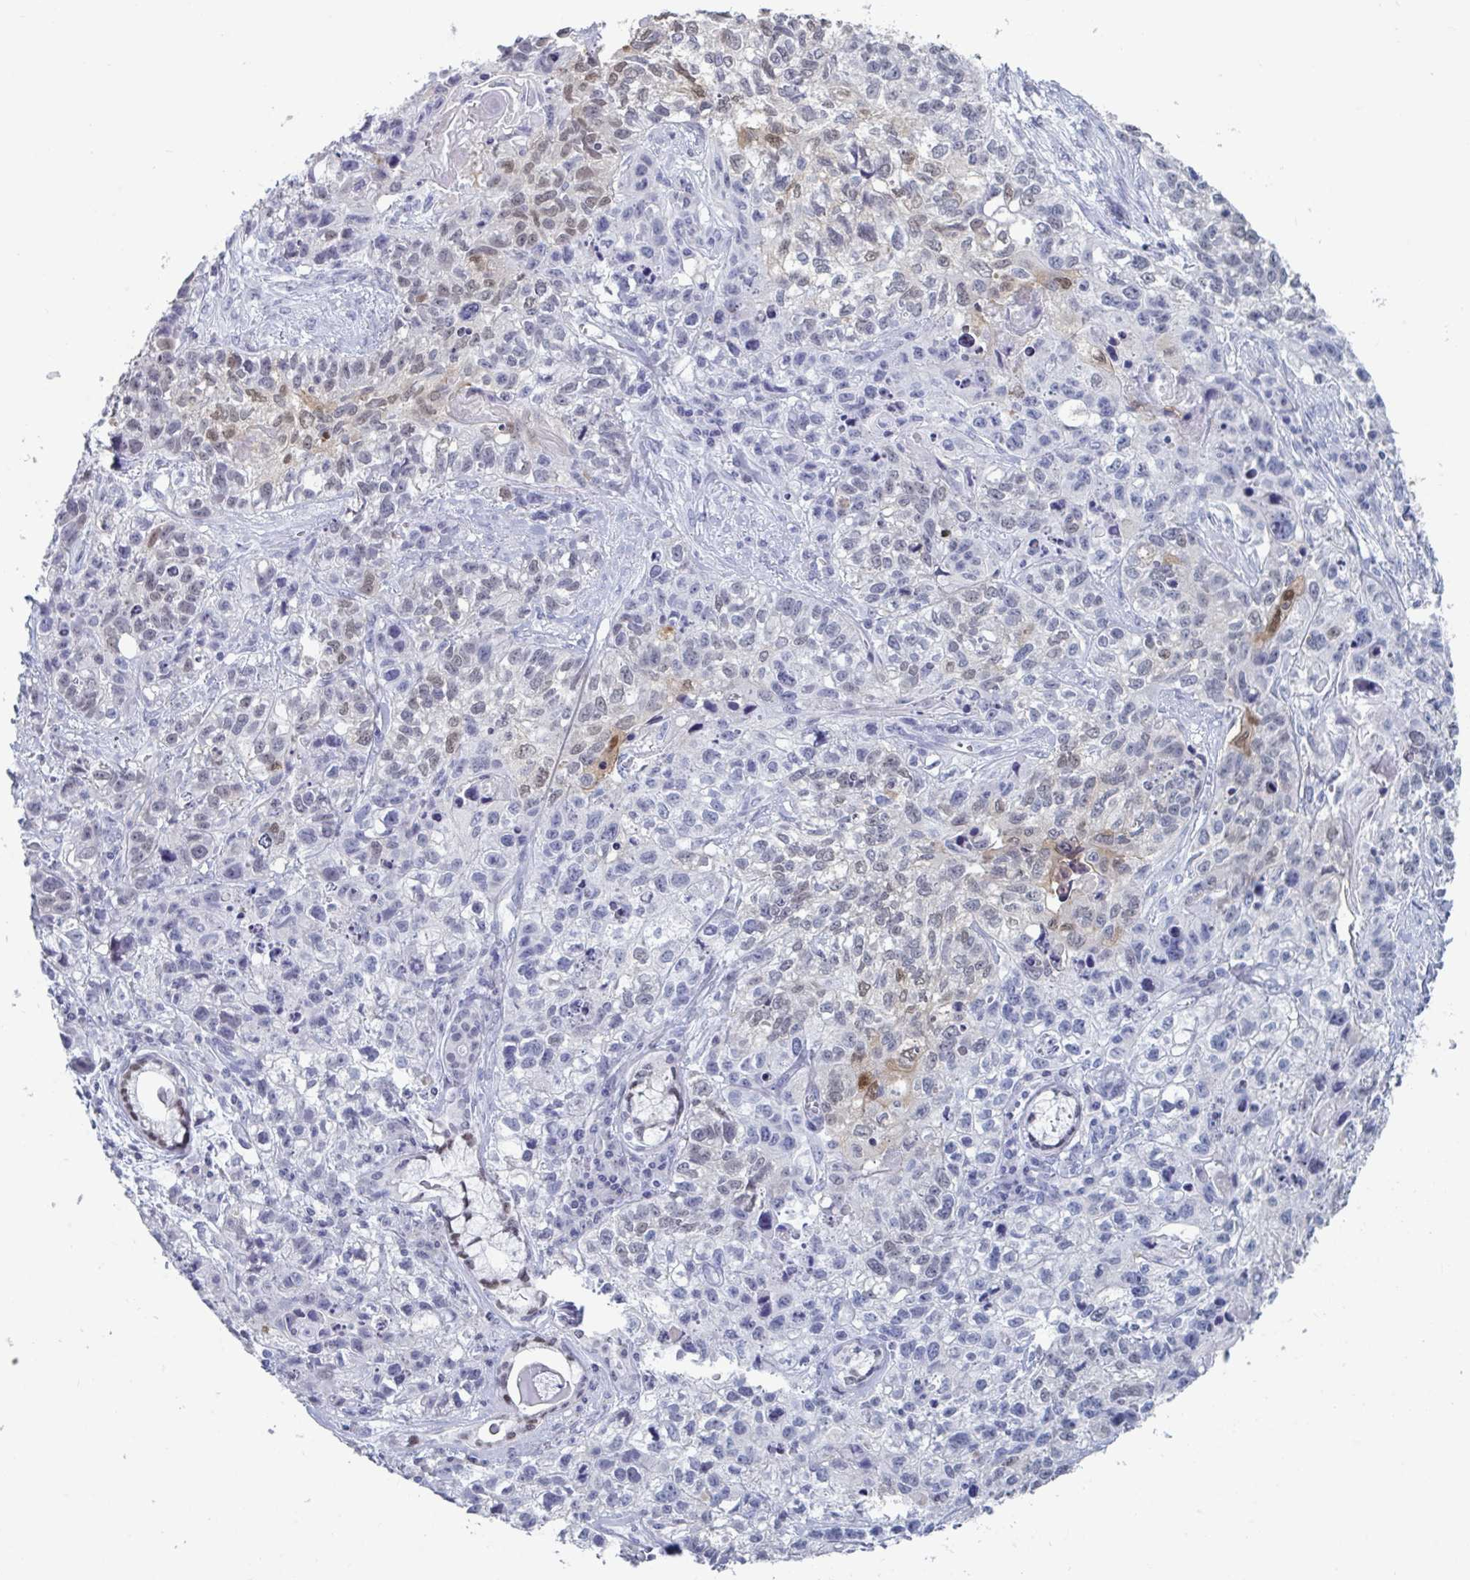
{"staining": {"intensity": "negative", "quantity": "none", "location": "none"}, "tissue": "lung cancer", "cell_type": "Tumor cells", "image_type": "cancer", "snomed": [{"axis": "morphology", "description": "Squamous cell carcinoma, NOS"}, {"axis": "topography", "description": "Lung"}], "caption": "Tumor cells are negative for brown protein staining in lung cancer (squamous cell carcinoma). Nuclei are stained in blue.", "gene": "FOXA1", "patient": {"sex": "male", "age": 74}}